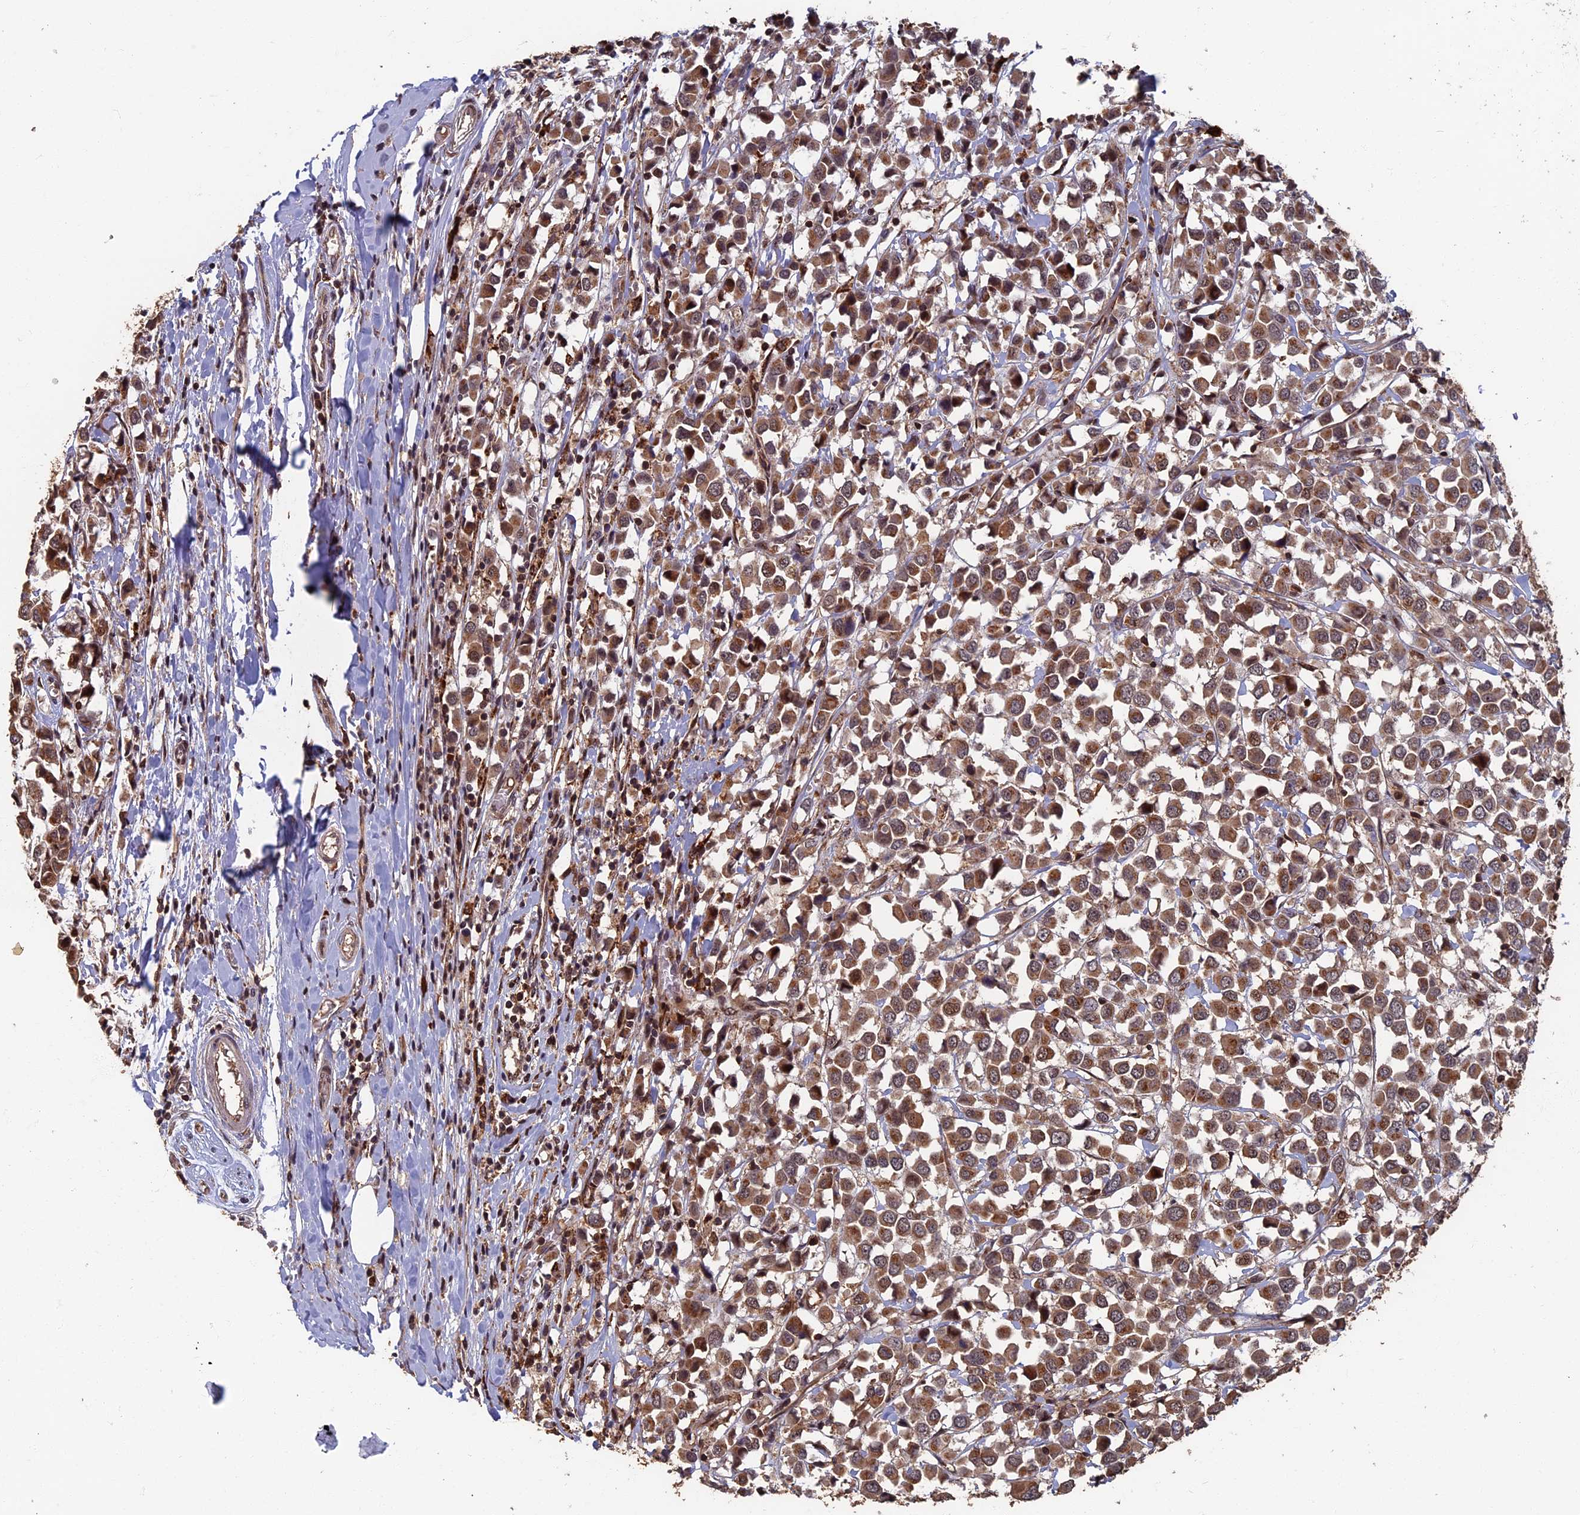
{"staining": {"intensity": "moderate", "quantity": ">75%", "location": "cytoplasmic/membranous"}, "tissue": "breast cancer", "cell_type": "Tumor cells", "image_type": "cancer", "snomed": [{"axis": "morphology", "description": "Duct carcinoma"}, {"axis": "topography", "description": "Breast"}], "caption": "Protein analysis of breast cancer (invasive ductal carcinoma) tissue exhibits moderate cytoplasmic/membranous staining in approximately >75% of tumor cells.", "gene": "RASGRF1", "patient": {"sex": "female", "age": 61}}